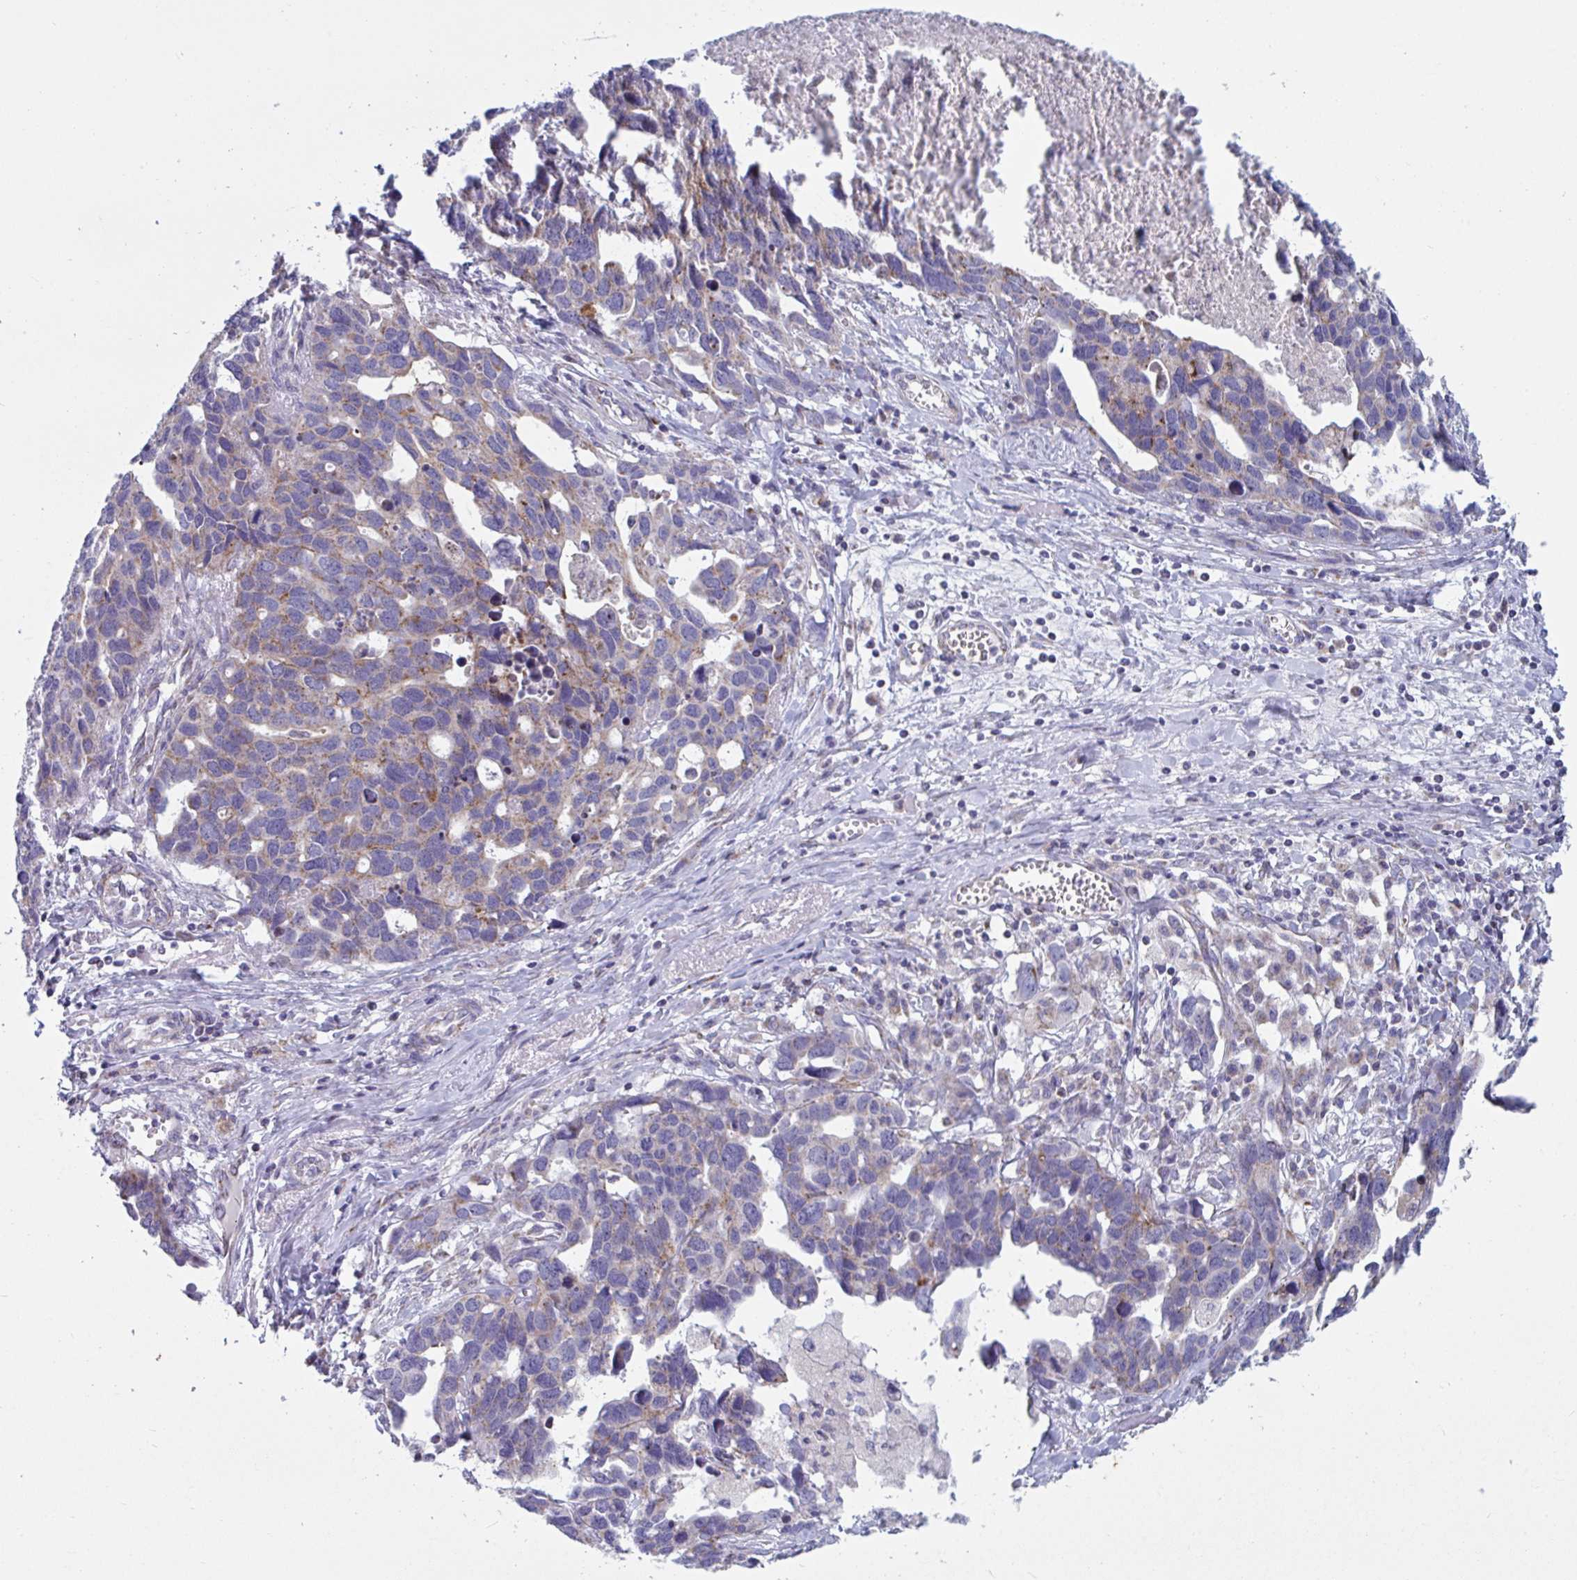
{"staining": {"intensity": "moderate", "quantity": "25%-75%", "location": "cytoplasmic/membranous"}, "tissue": "ovarian cancer", "cell_type": "Tumor cells", "image_type": "cancer", "snomed": [{"axis": "morphology", "description": "Cystadenocarcinoma, serous, NOS"}, {"axis": "topography", "description": "Ovary"}], "caption": "A brown stain highlights moderate cytoplasmic/membranous positivity of a protein in human ovarian serous cystadenocarcinoma tumor cells.", "gene": "BCAT2", "patient": {"sex": "female", "age": 54}}